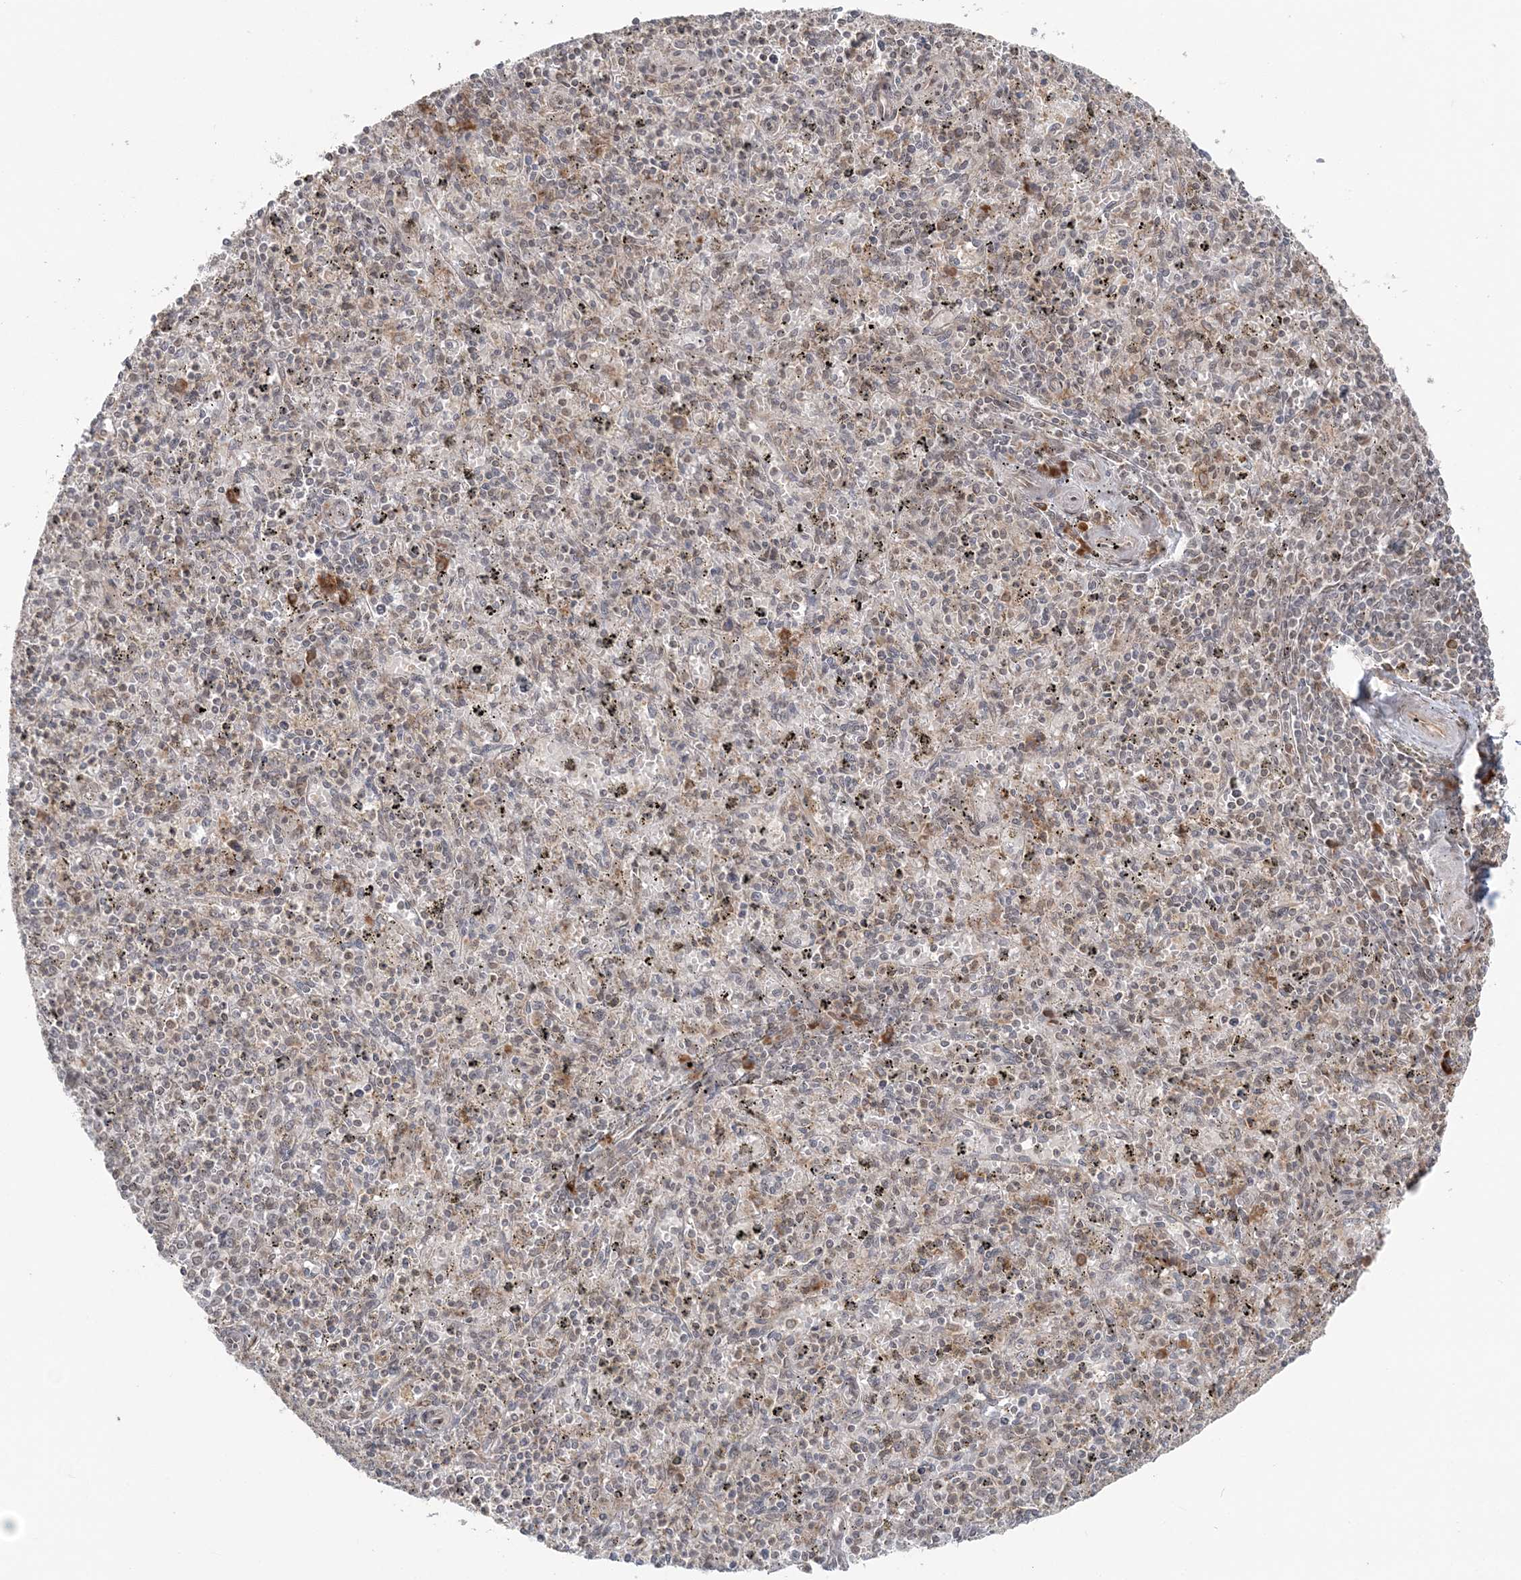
{"staining": {"intensity": "weak", "quantity": "<25%", "location": "cytoplasmic/membranous,nuclear"}, "tissue": "spleen", "cell_type": "Cells in red pulp", "image_type": "normal", "snomed": [{"axis": "morphology", "description": "Normal tissue, NOS"}, {"axis": "topography", "description": "Spleen"}], "caption": "The IHC image has no significant positivity in cells in red pulp of spleen.", "gene": "TMED10", "patient": {"sex": "male", "age": 72}}